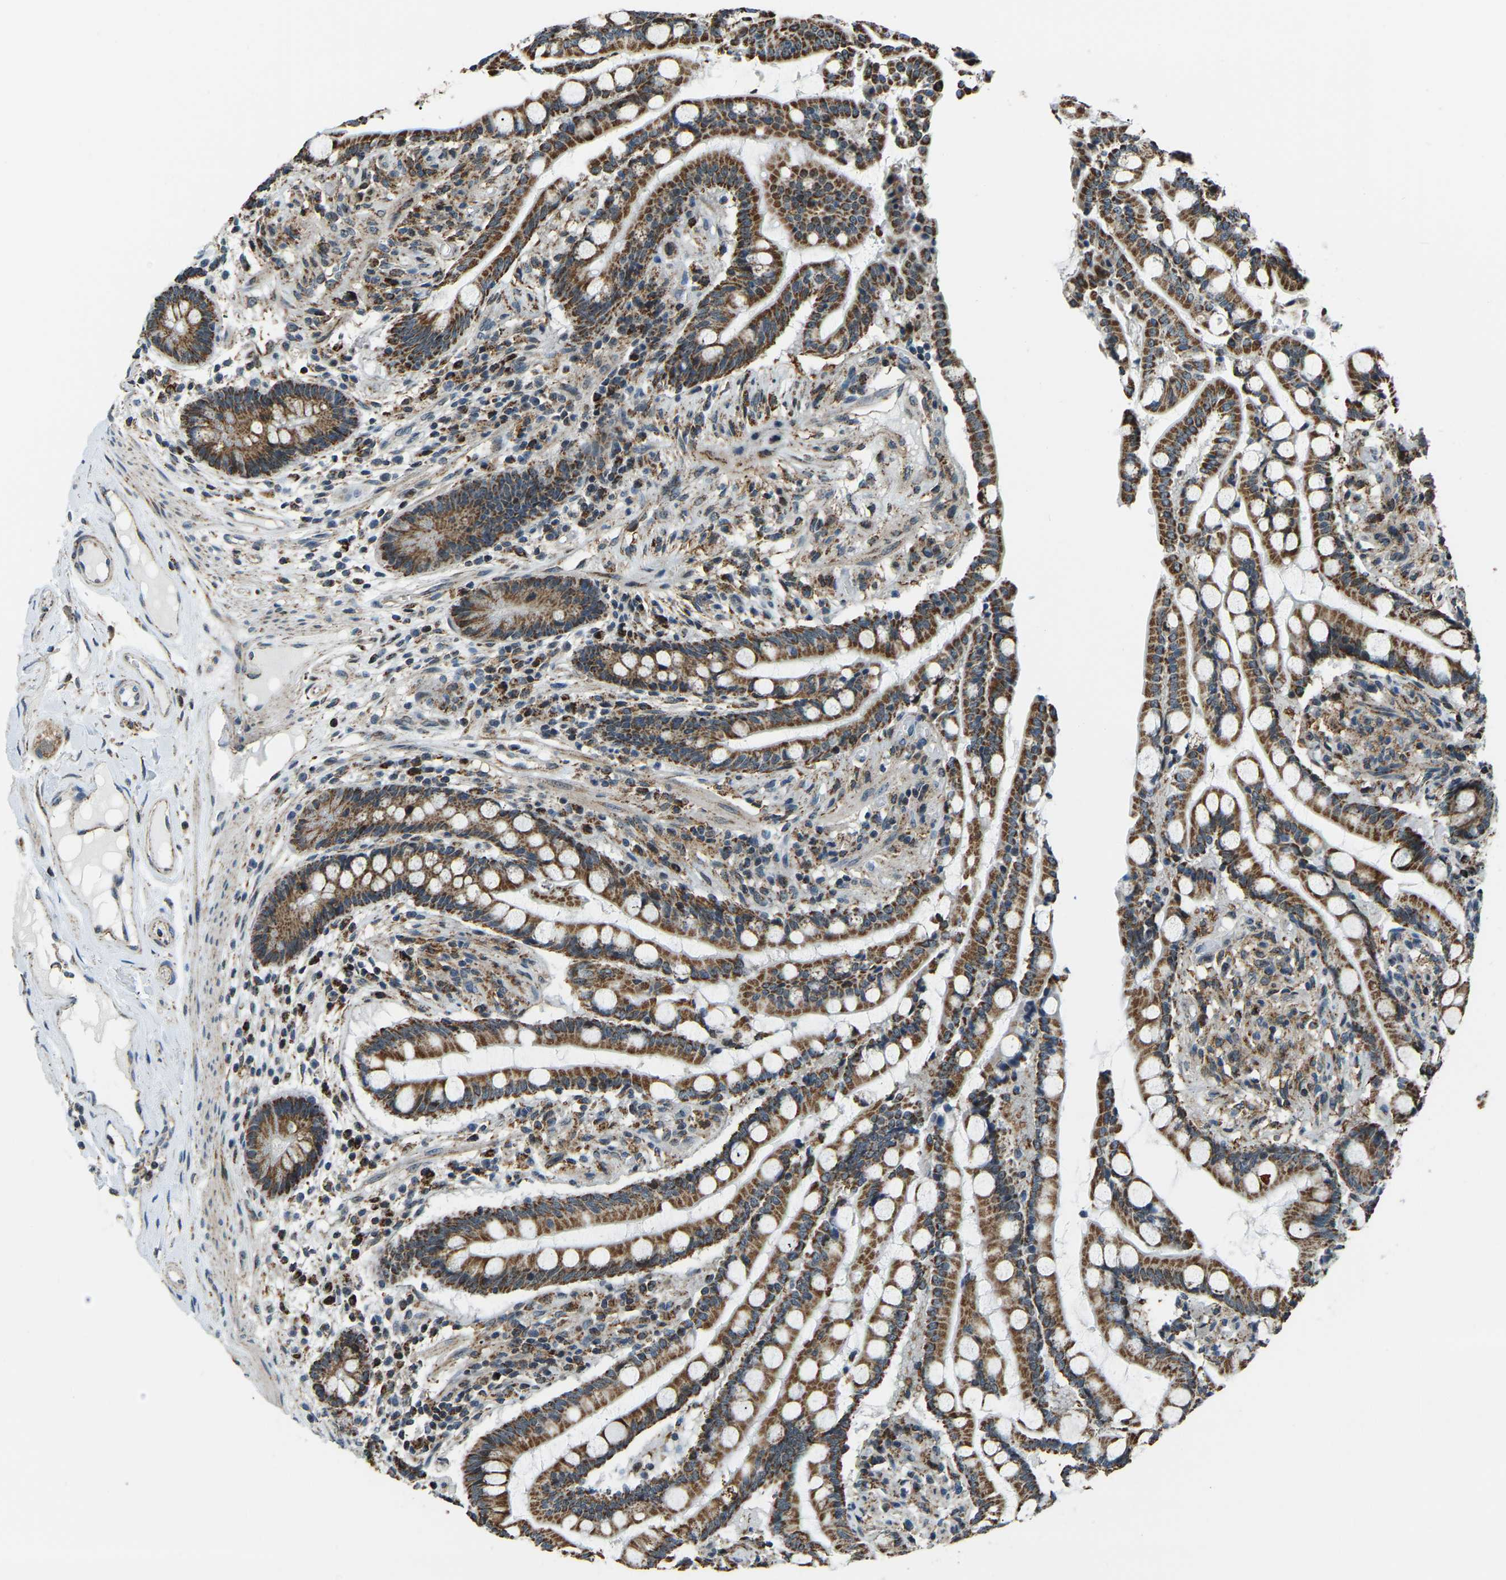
{"staining": {"intensity": "negative", "quantity": "none", "location": "none"}, "tissue": "colon", "cell_type": "Endothelial cells", "image_type": "normal", "snomed": [{"axis": "morphology", "description": "Normal tissue, NOS"}, {"axis": "topography", "description": "Colon"}], "caption": "The photomicrograph reveals no staining of endothelial cells in benign colon. (Brightfield microscopy of DAB immunohistochemistry (IHC) at high magnification).", "gene": "RBM33", "patient": {"sex": "male", "age": 73}}